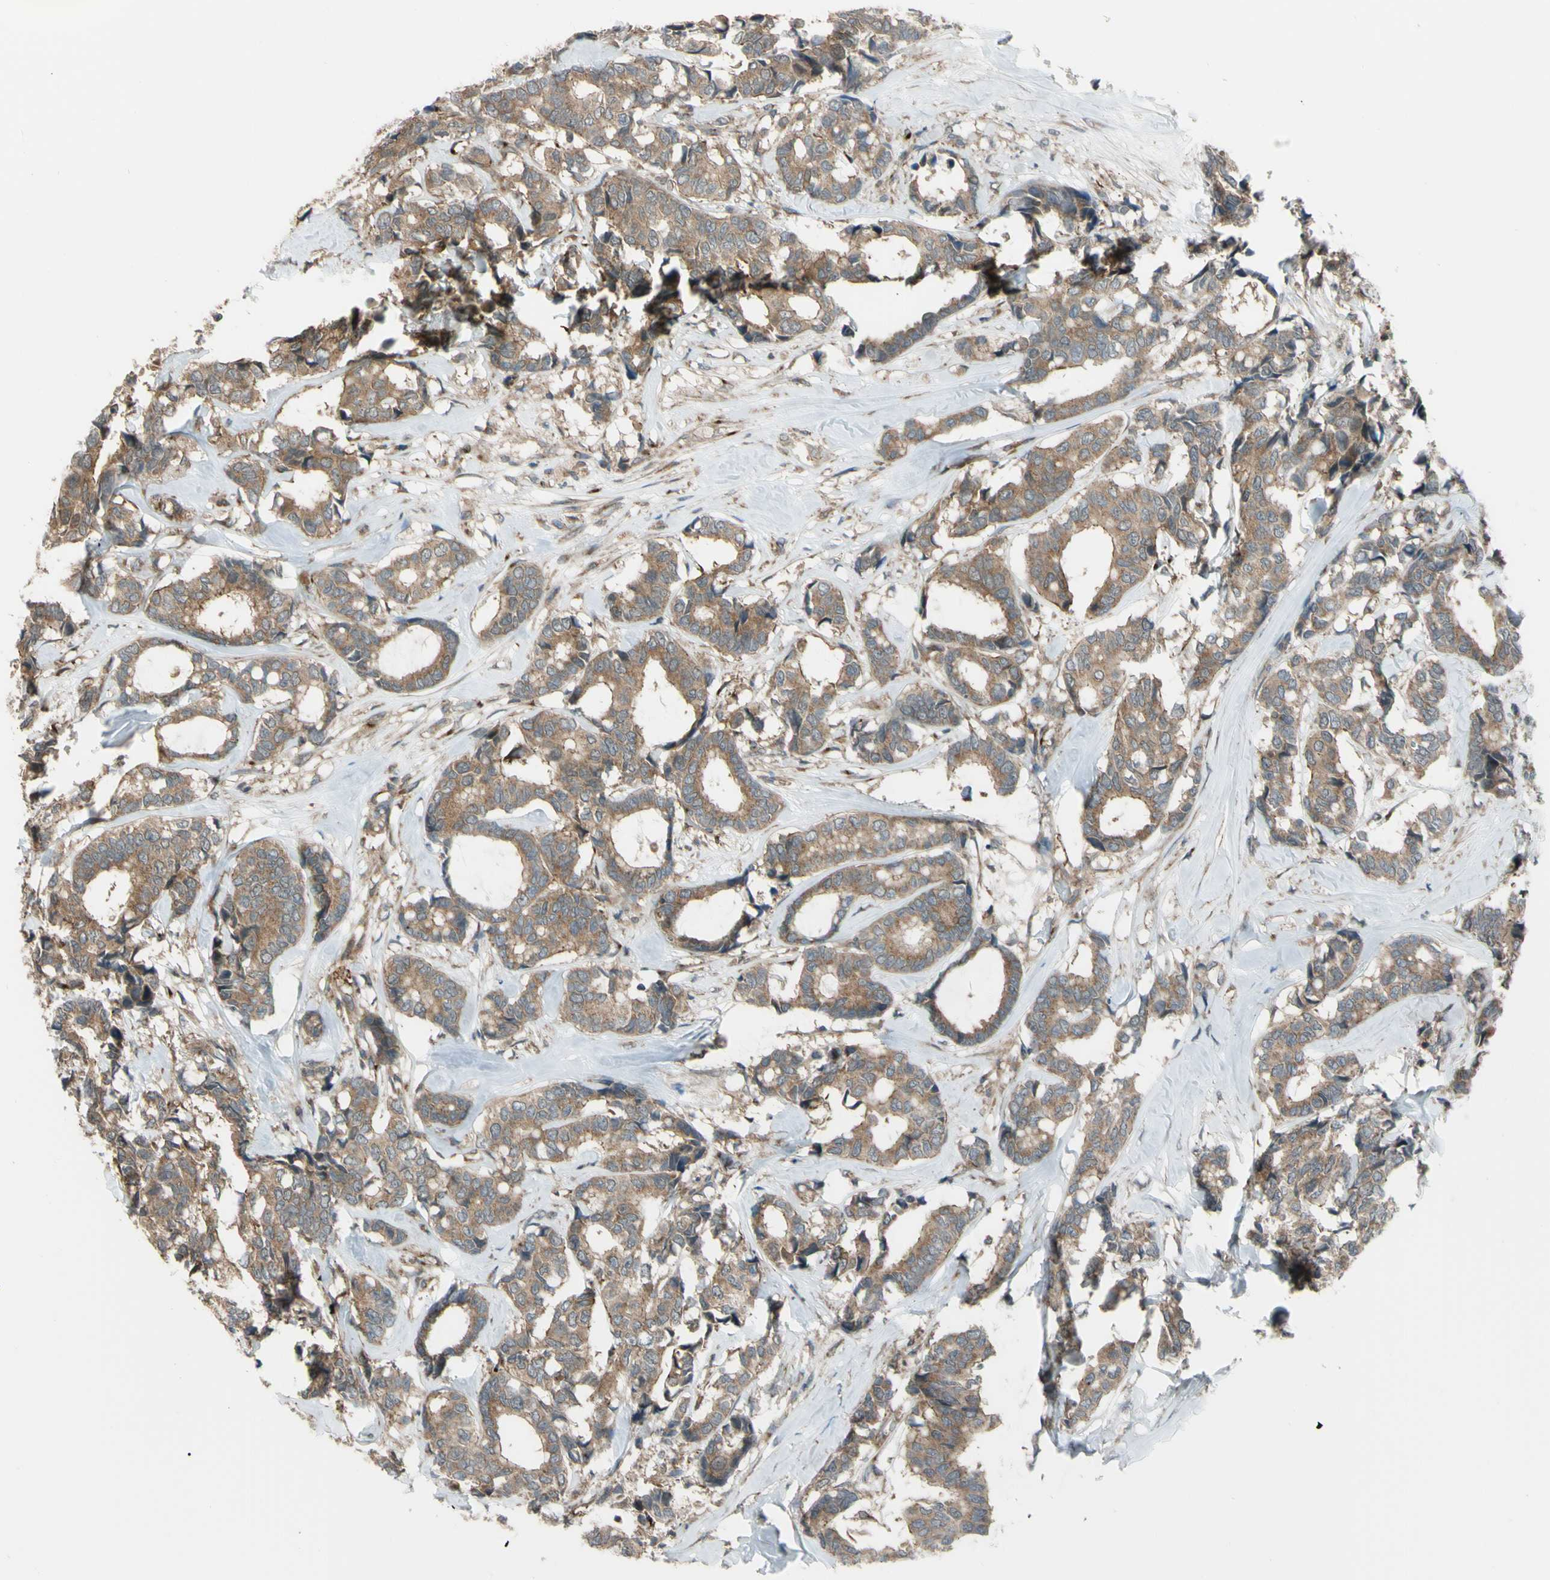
{"staining": {"intensity": "weak", "quantity": ">75%", "location": "cytoplasmic/membranous"}, "tissue": "breast cancer", "cell_type": "Tumor cells", "image_type": "cancer", "snomed": [{"axis": "morphology", "description": "Duct carcinoma"}, {"axis": "topography", "description": "Breast"}], "caption": "Breast cancer stained for a protein (brown) shows weak cytoplasmic/membranous positive positivity in about >75% of tumor cells.", "gene": "FLII", "patient": {"sex": "female", "age": 87}}